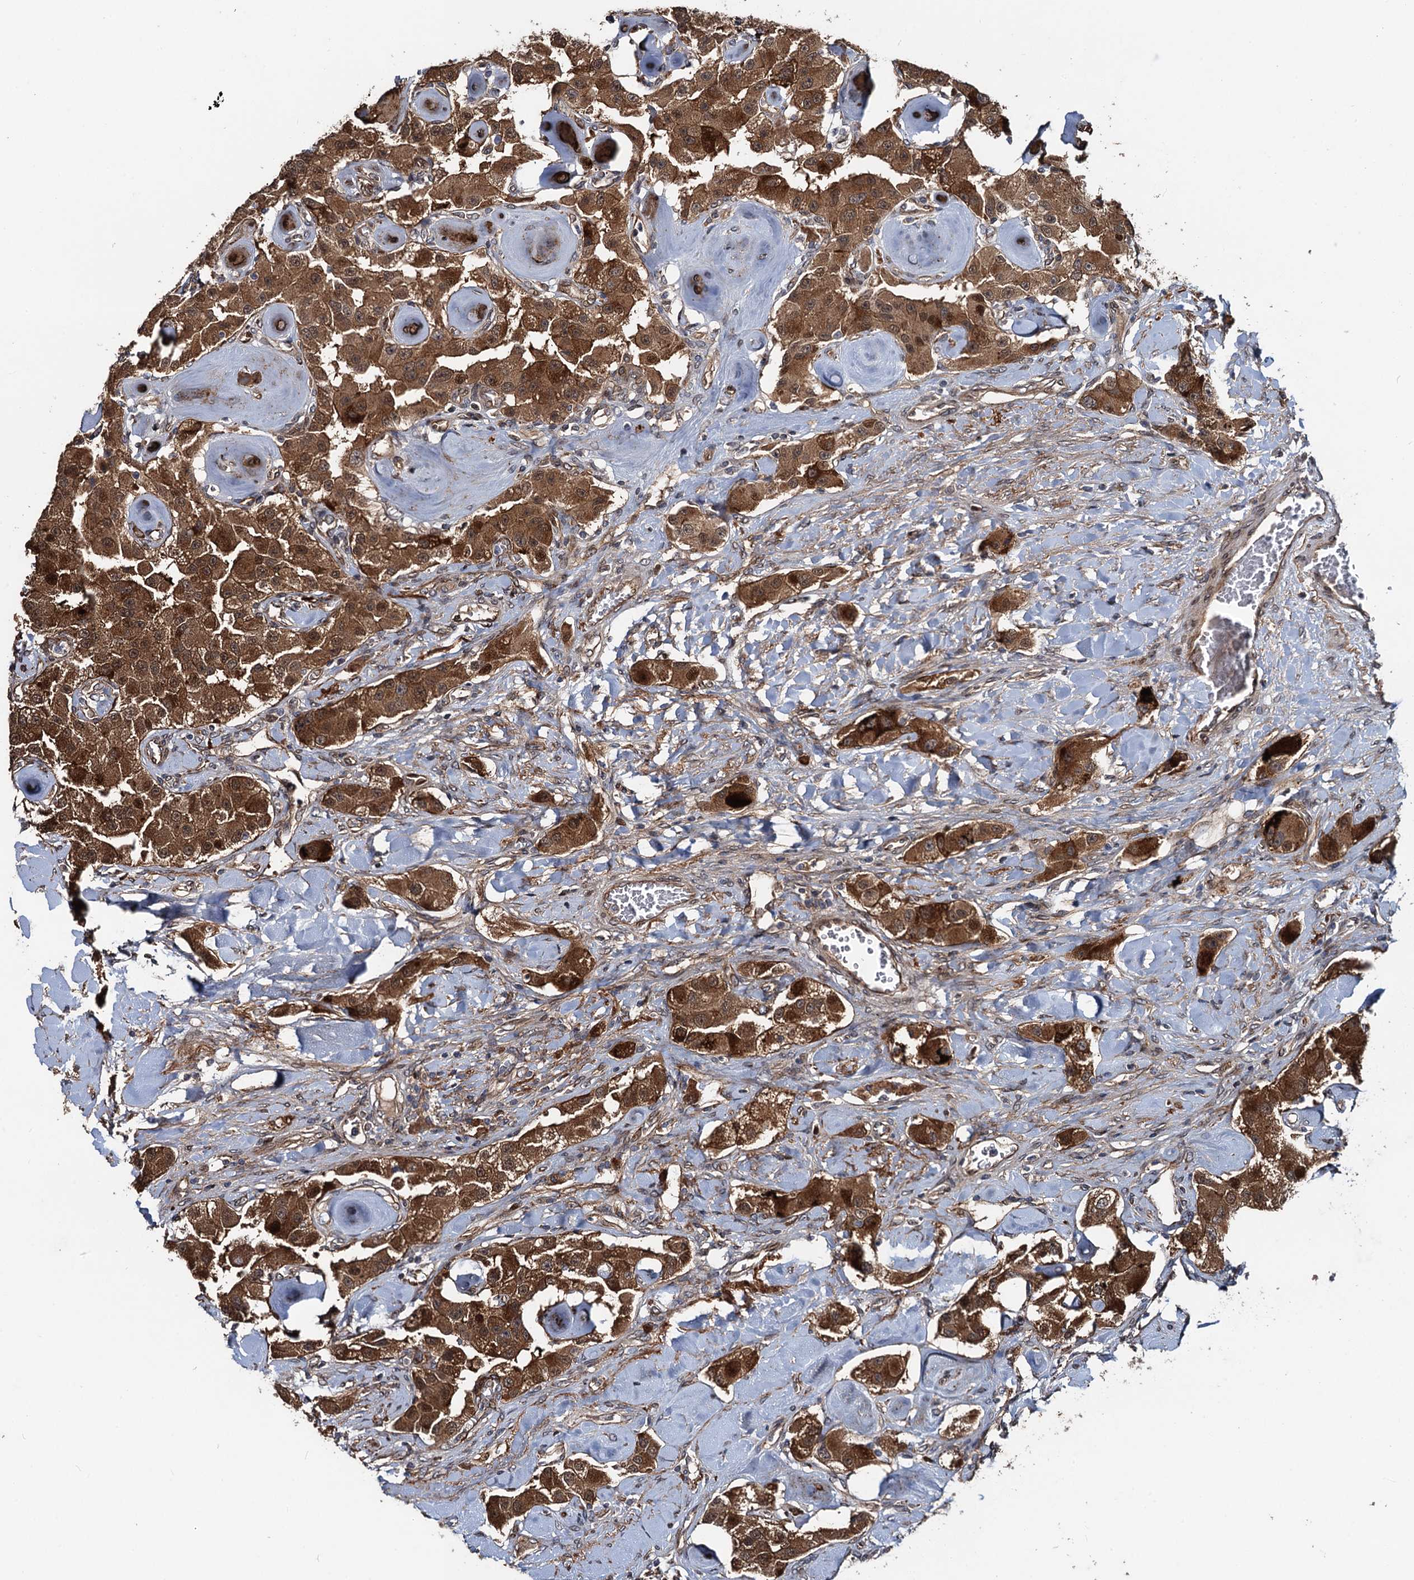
{"staining": {"intensity": "strong", "quantity": ">75%", "location": "cytoplasmic/membranous"}, "tissue": "carcinoid", "cell_type": "Tumor cells", "image_type": "cancer", "snomed": [{"axis": "morphology", "description": "Carcinoid, malignant, NOS"}, {"axis": "topography", "description": "Pancreas"}], "caption": "Human malignant carcinoid stained for a protein (brown) shows strong cytoplasmic/membranous positive staining in approximately >75% of tumor cells.", "gene": "RHOBTB1", "patient": {"sex": "male", "age": 41}}